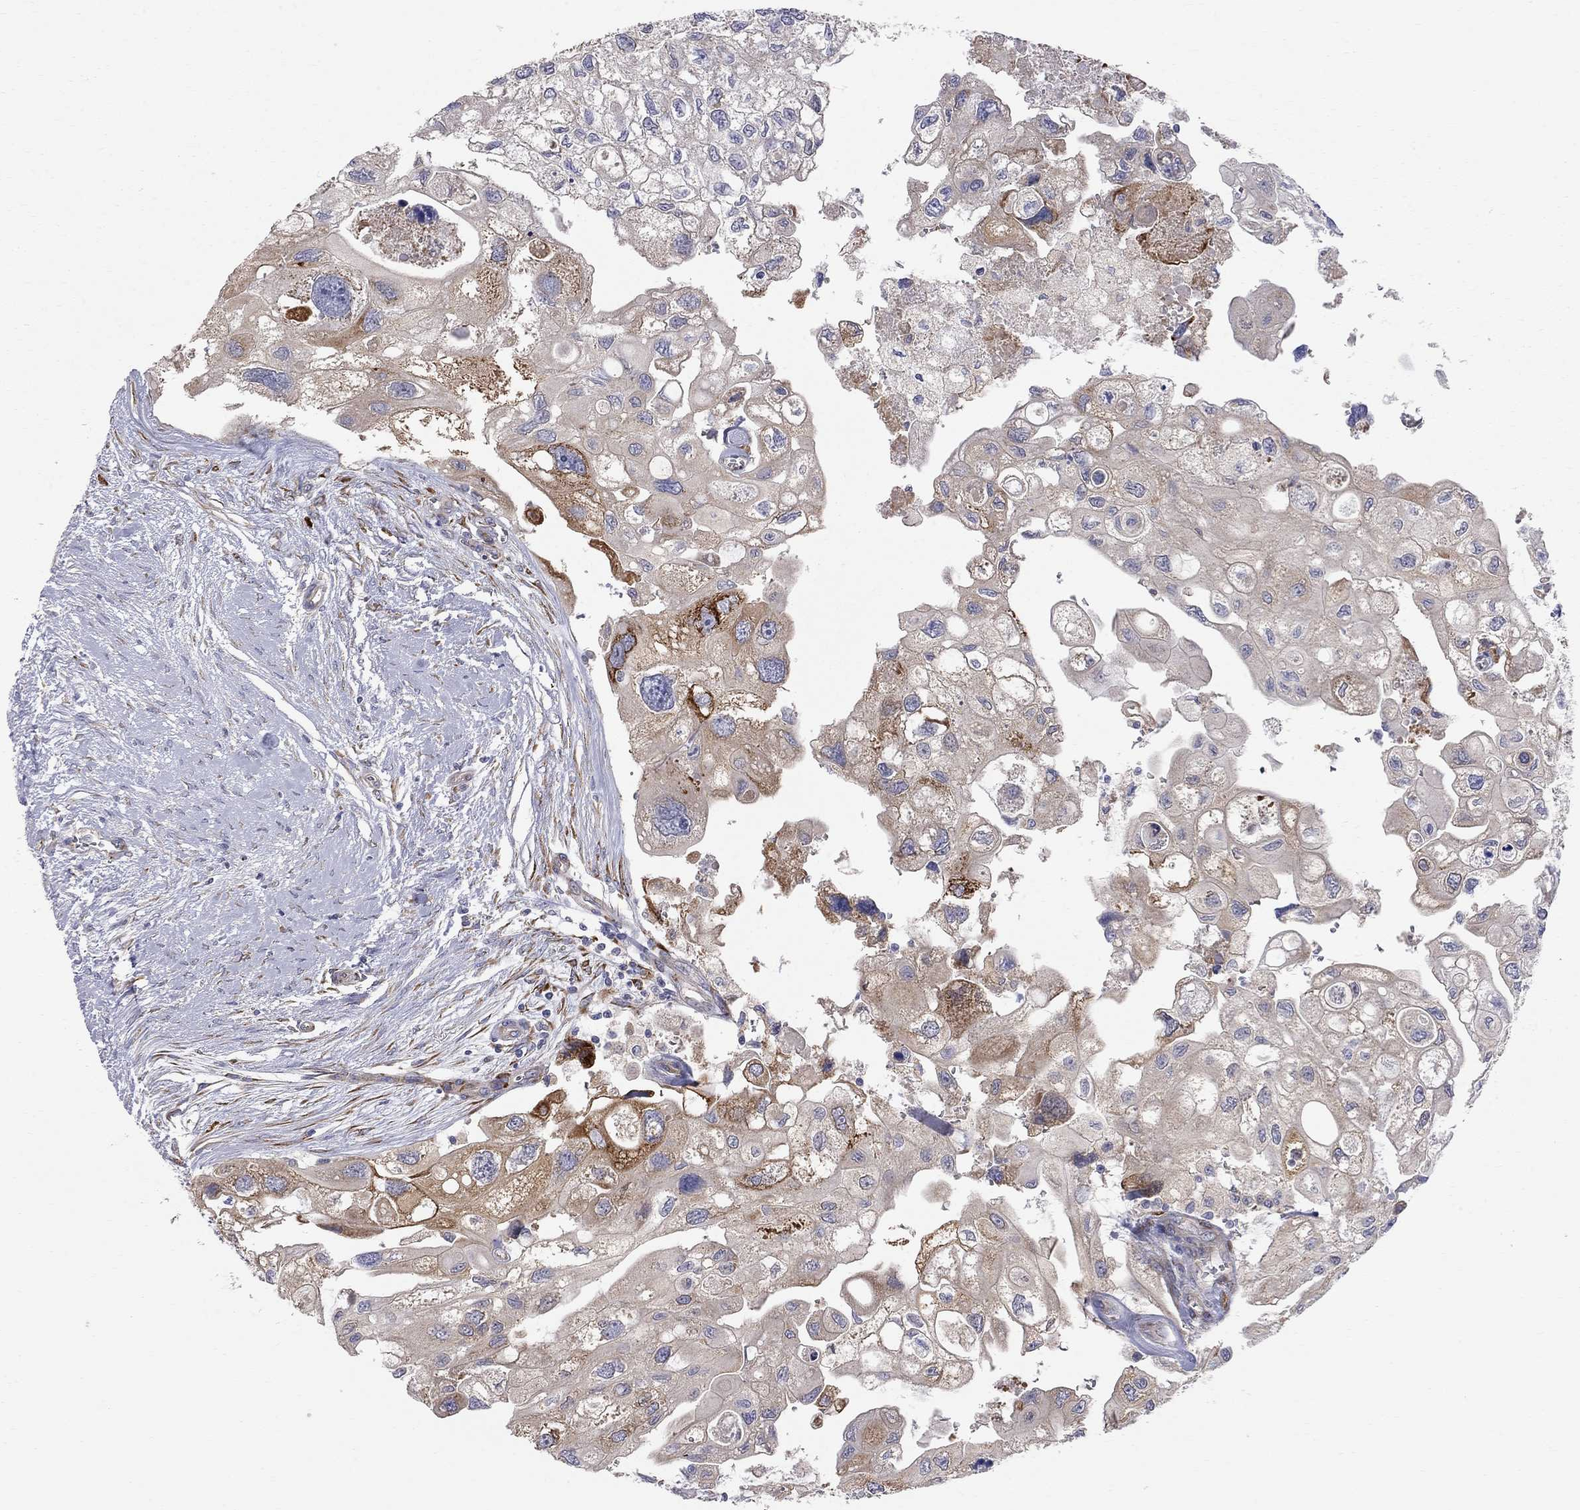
{"staining": {"intensity": "moderate", "quantity": "<25%", "location": "cytoplasmic/membranous"}, "tissue": "urothelial cancer", "cell_type": "Tumor cells", "image_type": "cancer", "snomed": [{"axis": "morphology", "description": "Urothelial carcinoma, High grade"}, {"axis": "topography", "description": "Urinary bladder"}], "caption": "A low amount of moderate cytoplasmic/membranous expression is seen in approximately <25% of tumor cells in high-grade urothelial carcinoma tissue.", "gene": "CASTOR1", "patient": {"sex": "male", "age": 59}}